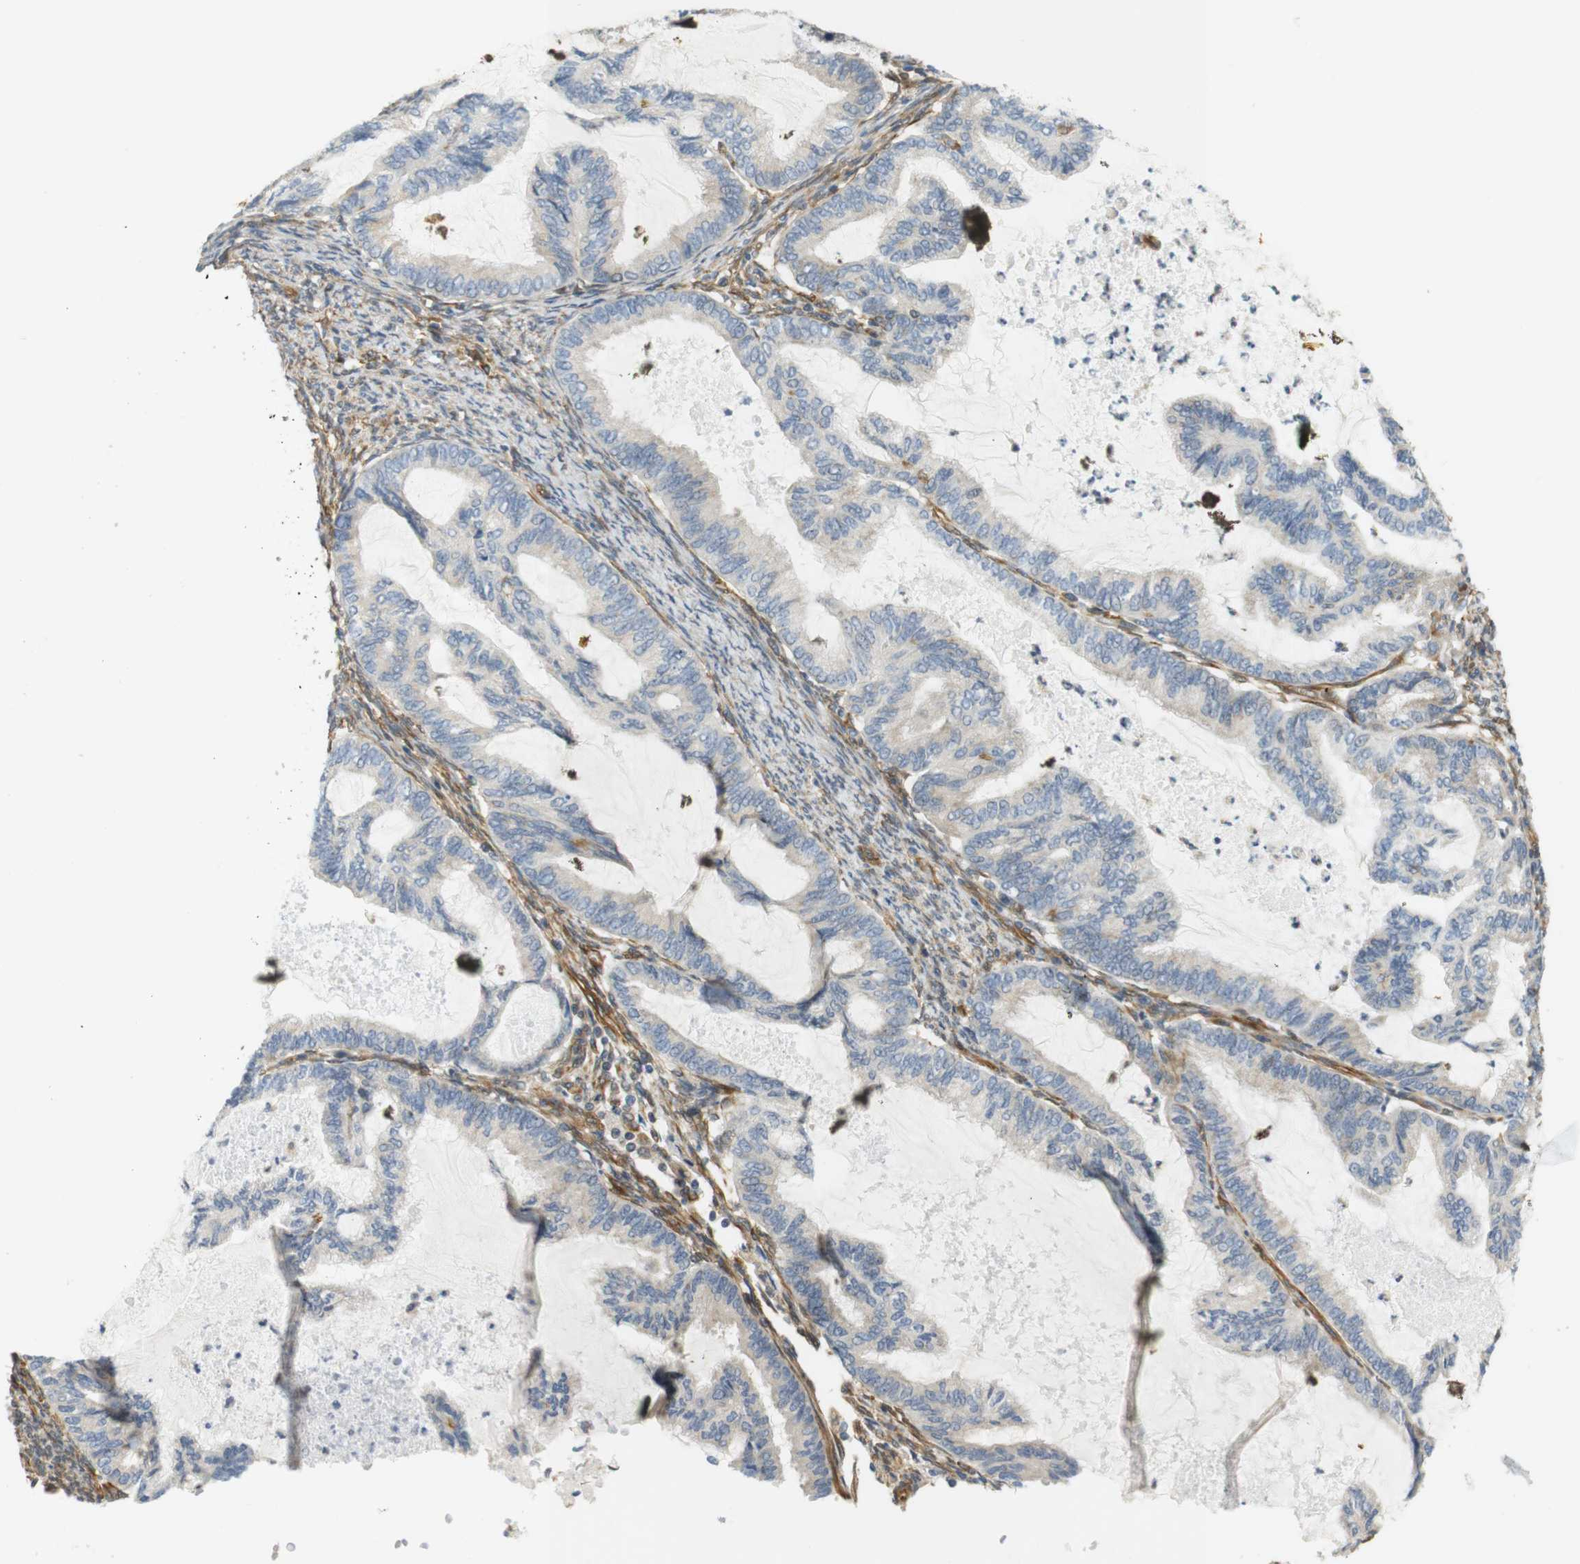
{"staining": {"intensity": "negative", "quantity": "none", "location": "none"}, "tissue": "cervical cancer", "cell_type": "Tumor cells", "image_type": "cancer", "snomed": [{"axis": "morphology", "description": "Normal tissue, NOS"}, {"axis": "morphology", "description": "Adenocarcinoma, NOS"}, {"axis": "topography", "description": "Cervix"}, {"axis": "topography", "description": "Endometrium"}], "caption": "DAB immunohistochemical staining of human adenocarcinoma (cervical) reveals no significant expression in tumor cells.", "gene": "CYTH3", "patient": {"sex": "female", "age": 86}}